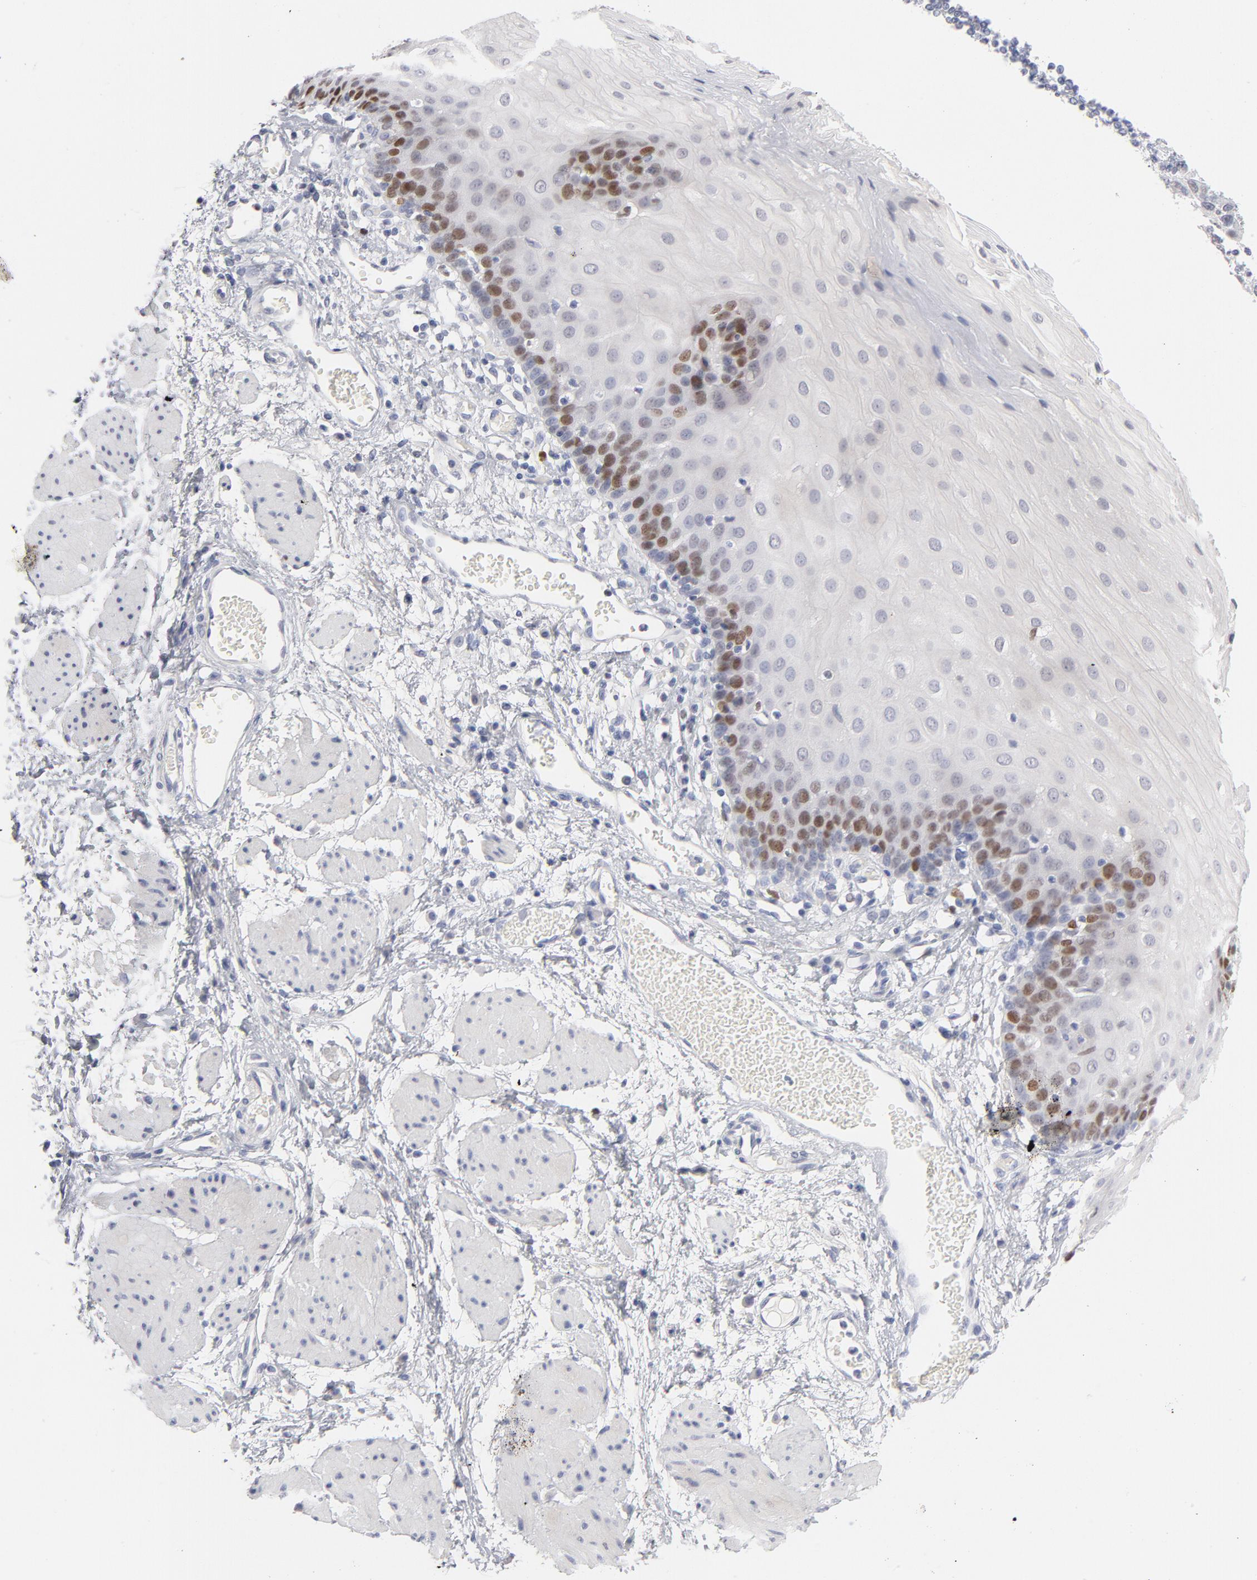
{"staining": {"intensity": "strong", "quantity": "<25%", "location": "nuclear"}, "tissue": "esophagus", "cell_type": "Squamous epithelial cells", "image_type": "normal", "snomed": [{"axis": "morphology", "description": "Normal tissue, NOS"}, {"axis": "topography", "description": "Esophagus"}], "caption": "Immunohistochemical staining of normal esophagus displays <25% levels of strong nuclear protein expression in about <25% of squamous epithelial cells. The staining is performed using DAB (3,3'-diaminobenzidine) brown chromogen to label protein expression. The nuclei are counter-stained blue using hematoxylin.", "gene": "MCM7", "patient": {"sex": "male", "age": 69}}